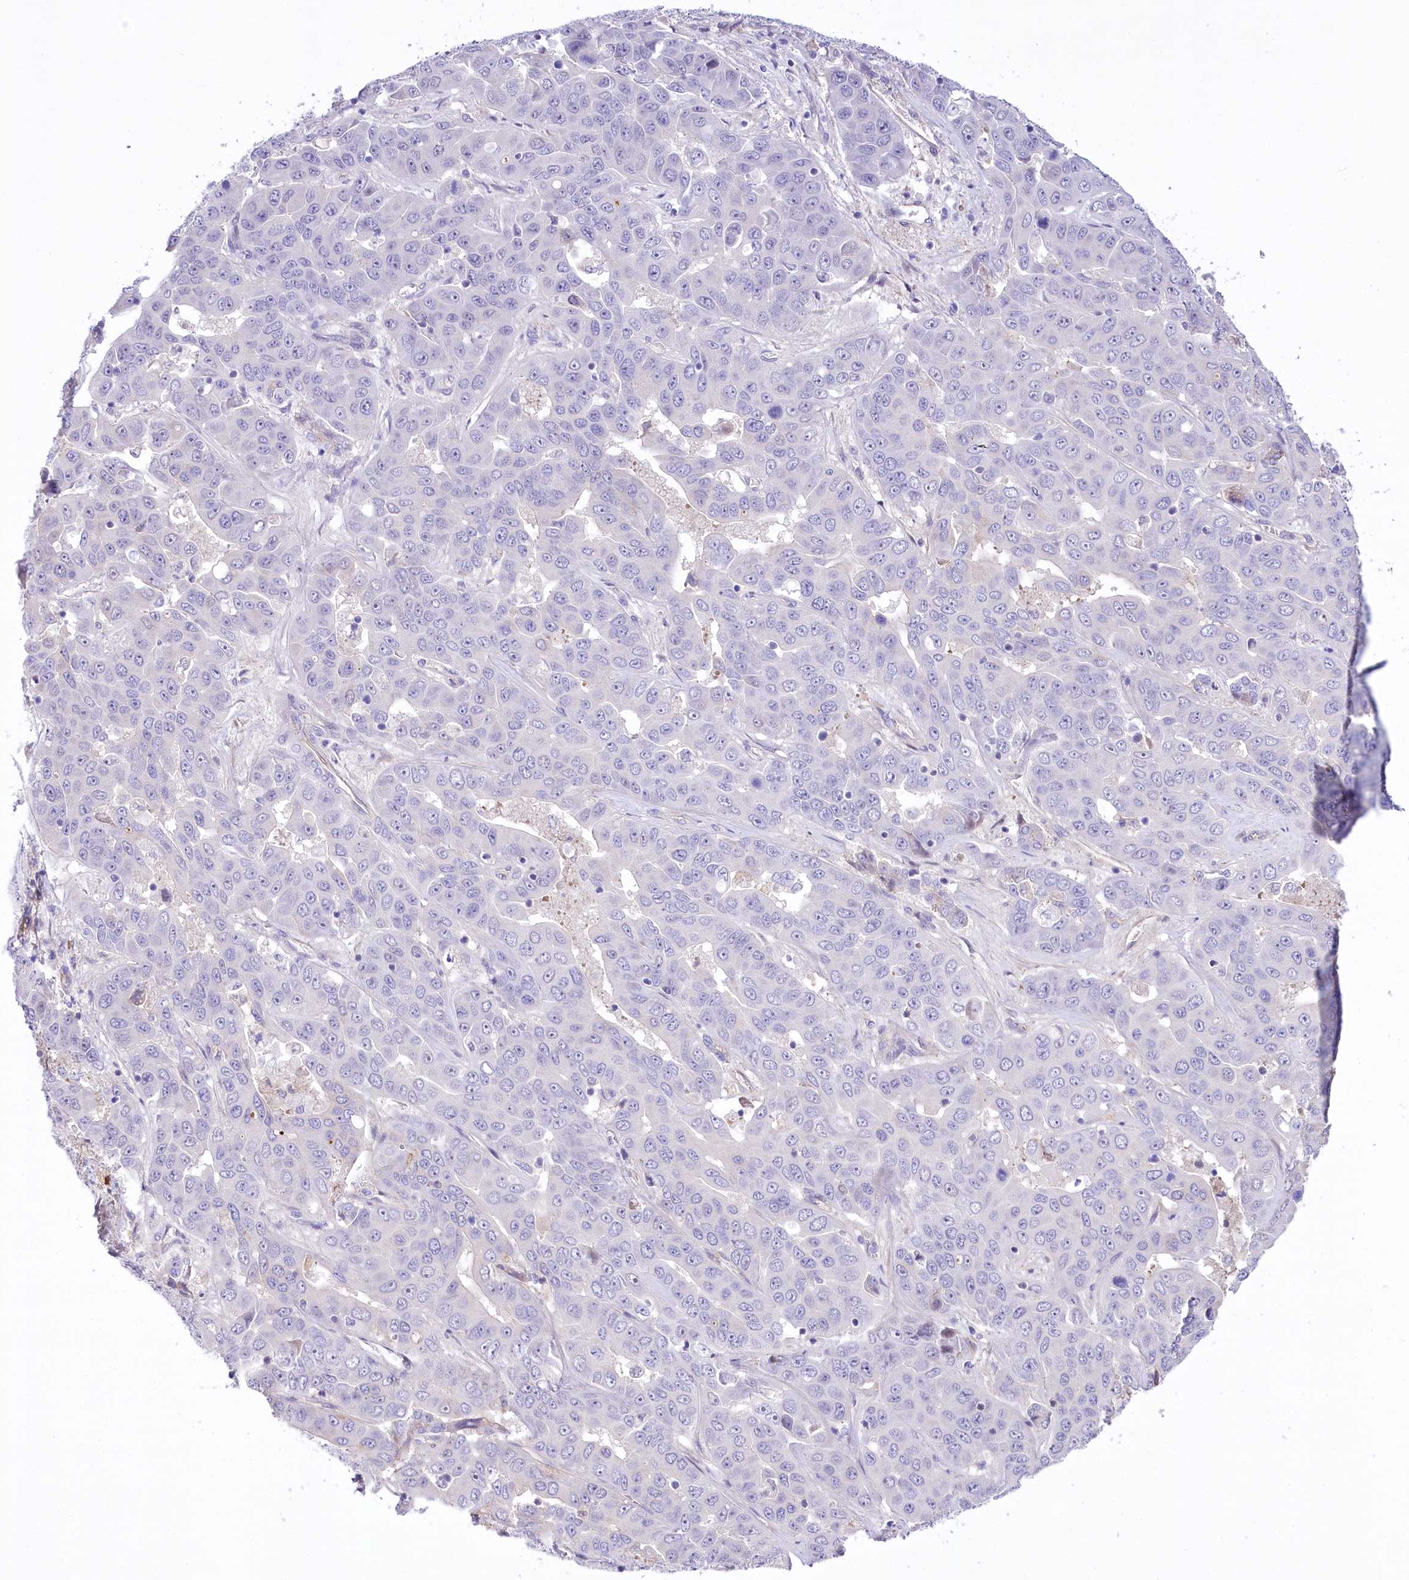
{"staining": {"intensity": "negative", "quantity": "none", "location": "none"}, "tissue": "liver cancer", "cell_type": "Tumor cells", "image_type": "cancer", "snomed": [{"axis": "morphology", "description": "Cholangiocarcinoma"}, {"axis": "topography", "description": "Liver"}], "caption": "The micrograph reveals no staining of tumor cells in liver cancer. (Brightfield microscopy of DAB IHC at high magnification).", "gene": "CEP164", "patient": {"sex": "female", "age": 52}}